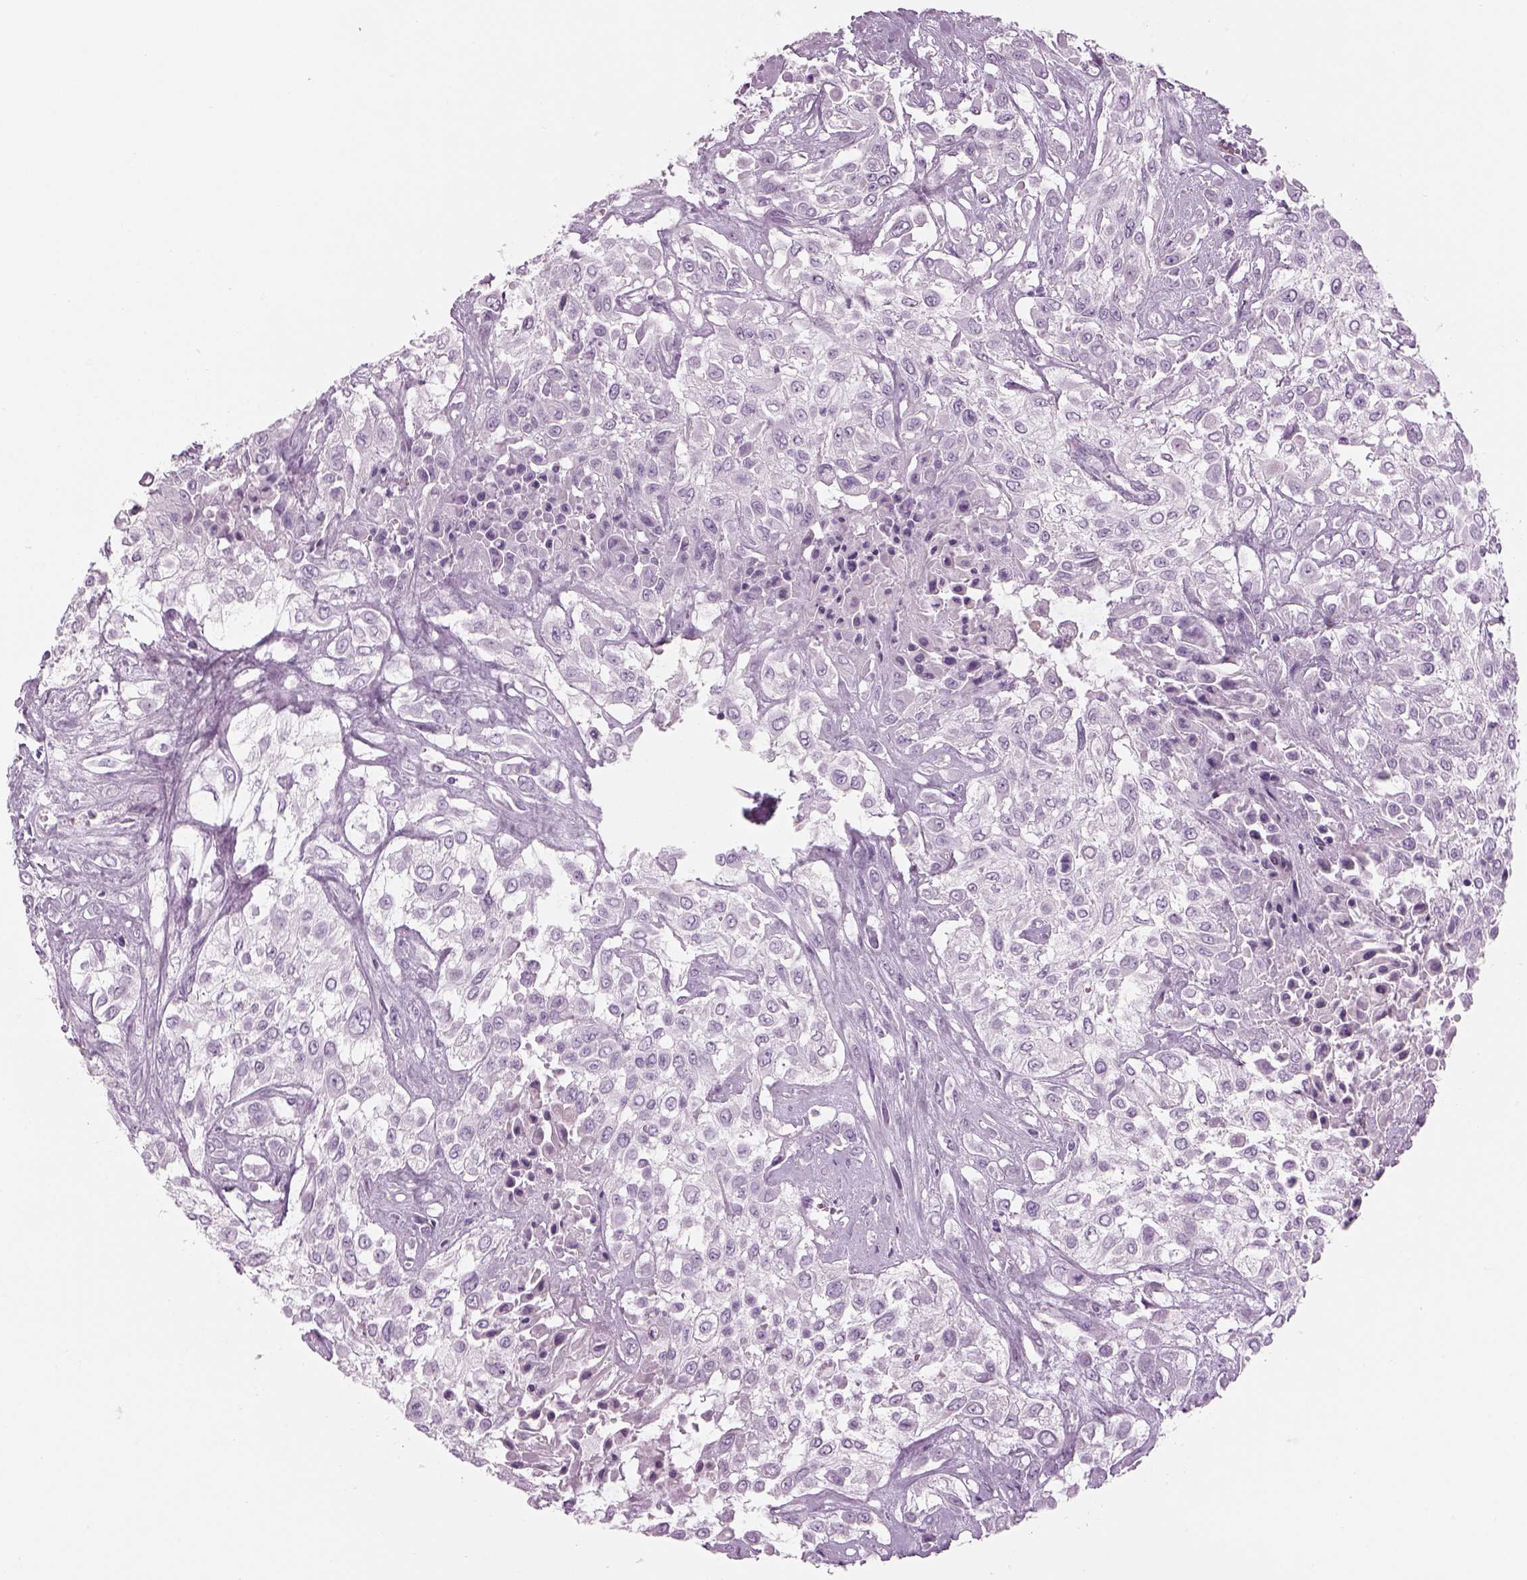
{"staining": {"intensity": "negative", "quantity": "none", "location": "none"}, "tissue": "urothelial cancer", "cell_type": "Tumor cells", "image_type": "cancer", "snomed": [{"axis": "morphology", "description": "Urothelial carcinoma, High grade"}, {"axis": "topography", "description": "Urinary bladder"}], "caption": "Human high-grade urothelial carcinoma stained for a protein using immunohistochemistry demonstrates no expression in tumor cells.", "gene": "SAG", "patient": {"sex": "male", "age": 57}}